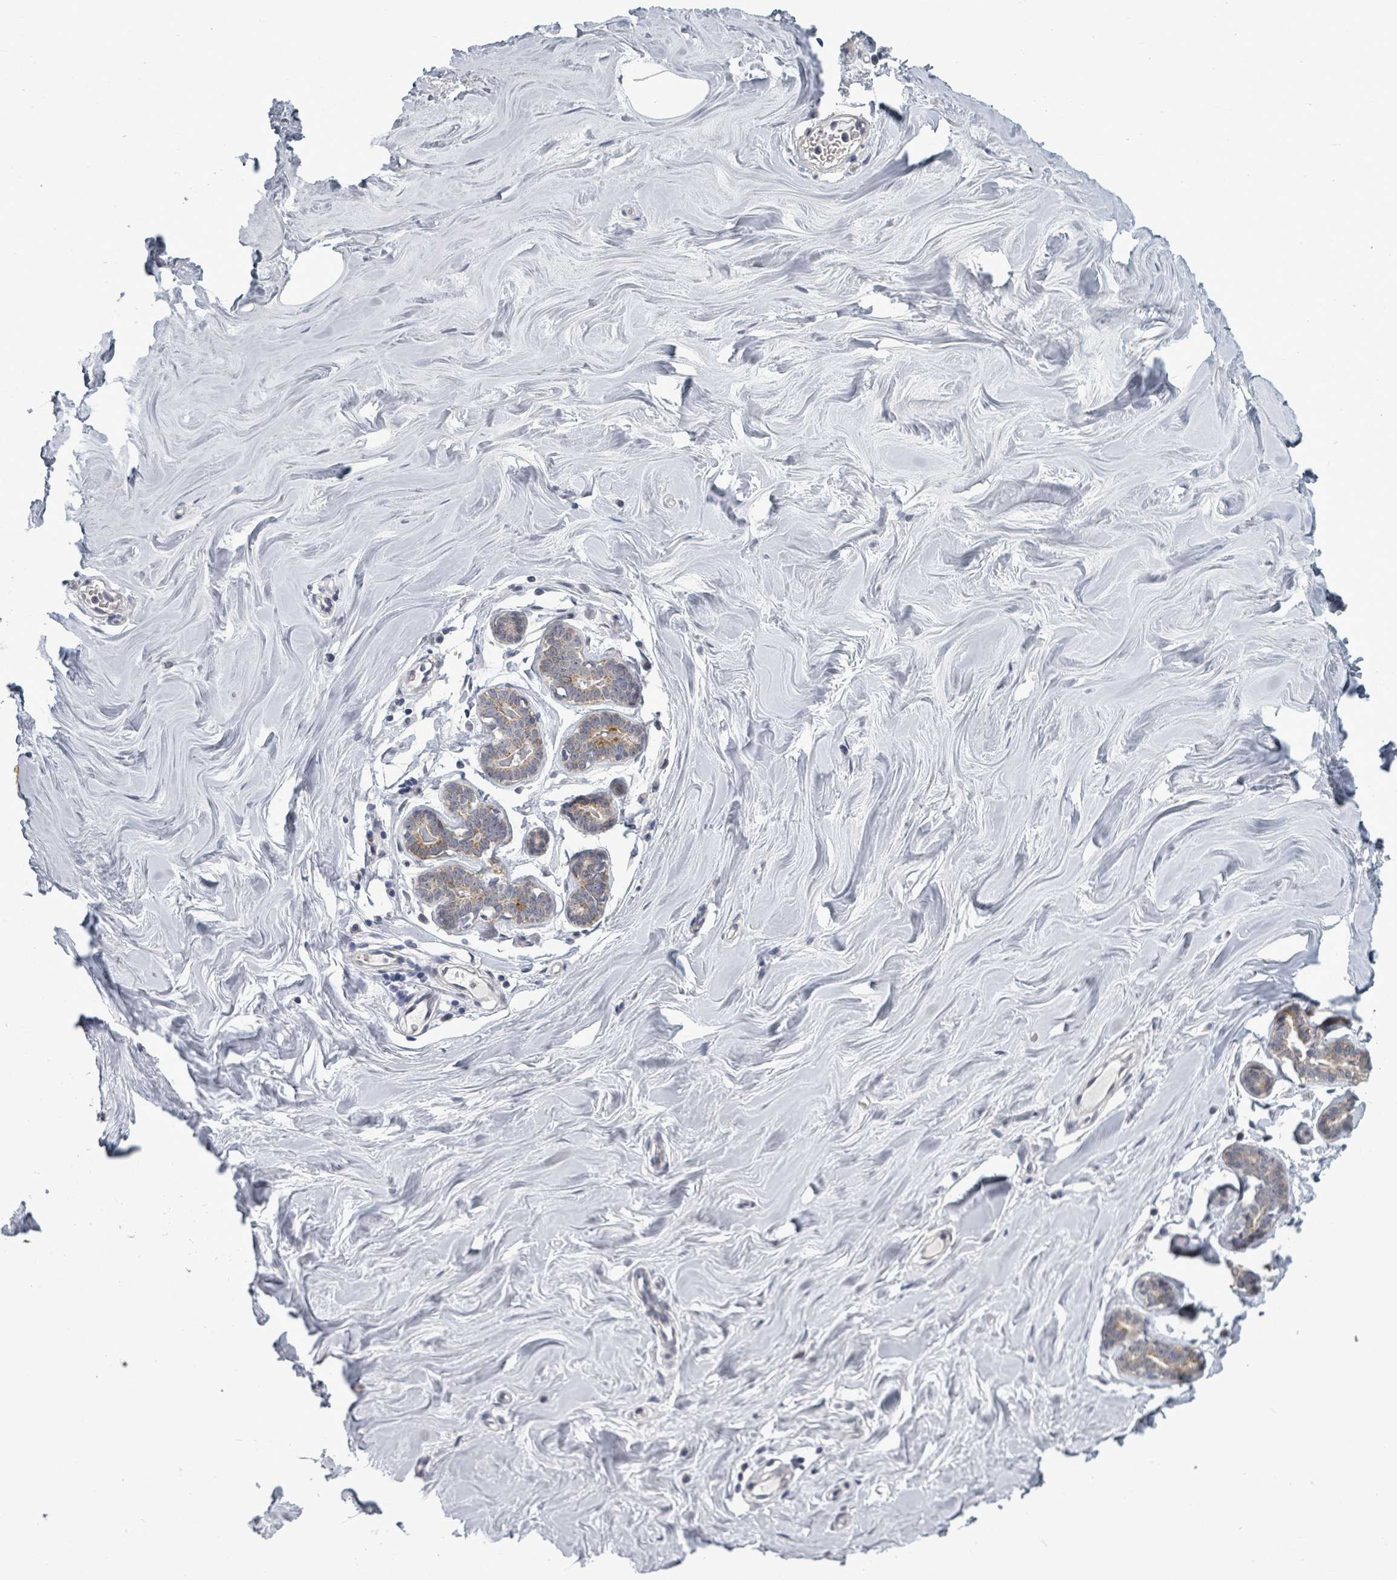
{"staining": {"intensity": "negative", "quantity": "none", "location": "none"}, "tissue": "breast", "cell_type": "Adipocytes", "image_type": "normal", "snomed": [{"axis": "morphology", "description": "Normal tissue, NOS"}, {"axis": "topography", "description": "Breast"}], "caption": "An image of human breast is negative for staining in adipocytes. The staining is performed using DAB brown chromogen with nuclei counter-stained in using hematoxylin.", "gene": "PTPN20", "patient": {"sex": "female", "age": 25}}